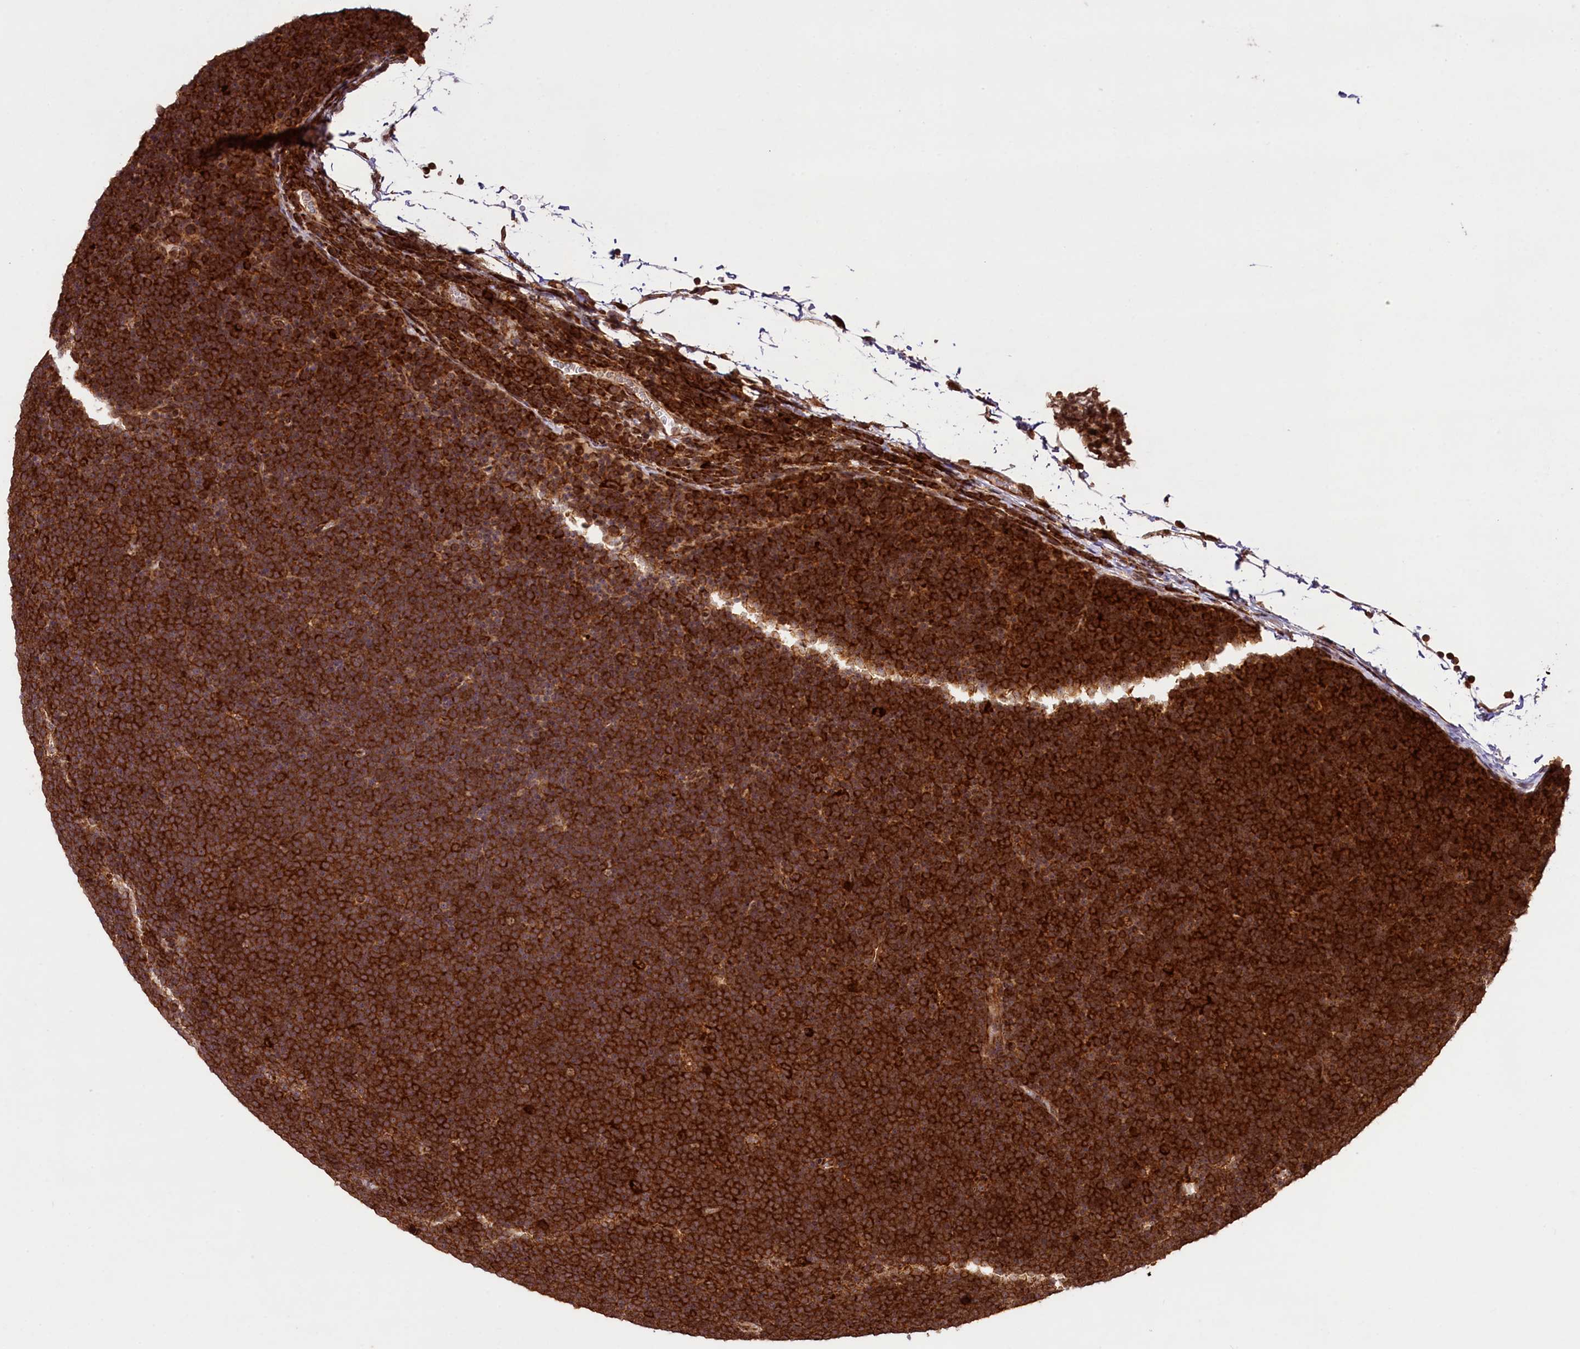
{"staining": {"intensity": "strong", "quantity": ">75%", "location": "cytoplasmic/membranous"}, "tissue": "lymphoma", "cell_type": "Tumor cells", "image_type": "cancer", "snomed": [{"axis": "morphology", "description": "Malignant lymphoma, non-Hodgkin's type, High grade"}, {"axis": "topography", "description": "Lymph node"}], "caption": "High-grade malignant lymphoma, non-Hodgkin's type was stained to show a protein in brown. There is high levels of strong cytoplasmic/membranous positivity in about >75% of tumor cells.", "gene": "LARP4", "patient": {"sex": "male", "age": 13}}